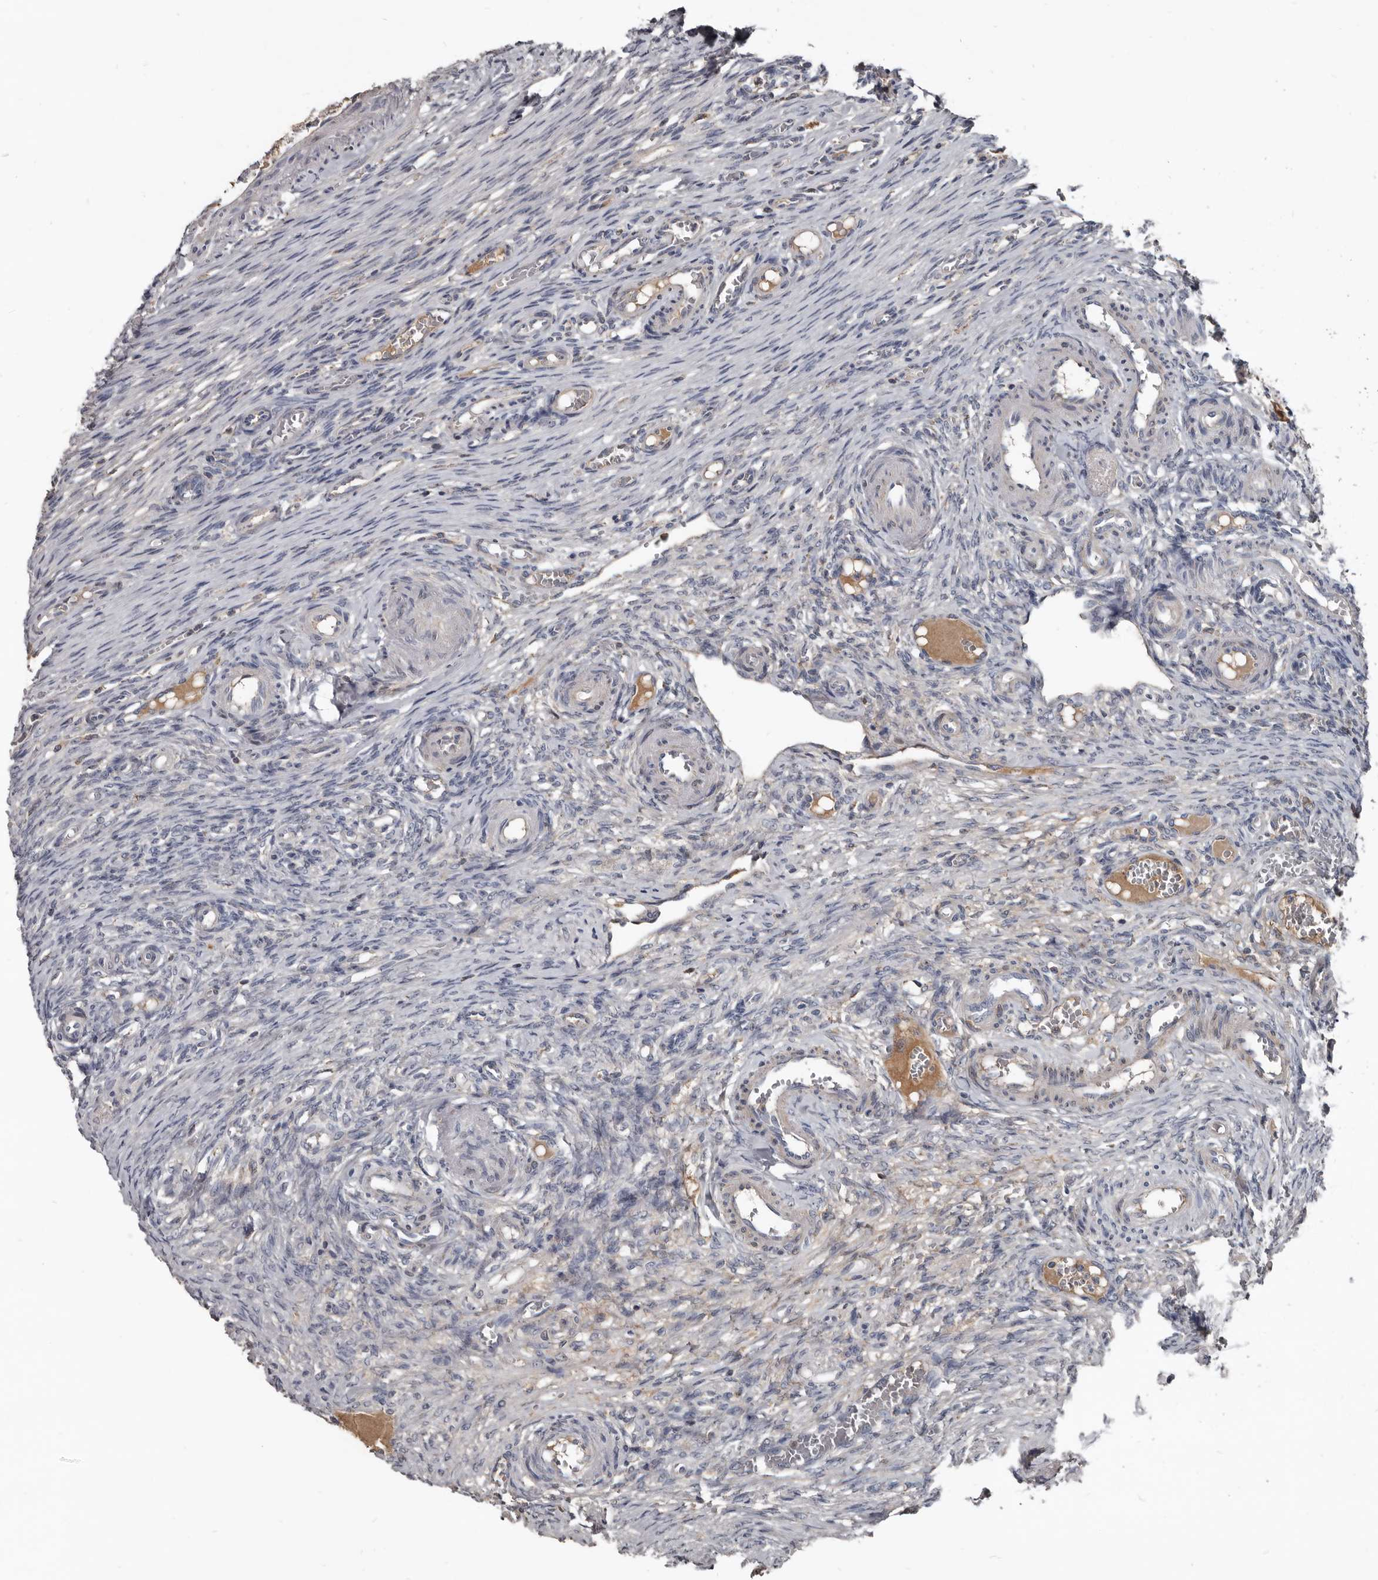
{"staining": {"intensity": "negative", "quantity": "none", "location": "none"}, "tissue": "ovary", "cell_type": "Ovarian stroma cells", "image_type": "normal", "snomed": [{"axis": "morphology", "description": "Adenocarcinoma, NOS"}, {"axis": "topography", "description": "Endometrium"}], "caption": "This is an immunohistochemistry histopathology image of normal human ovary. There is no positivity in ovarian stroma cells.", "gene": "GREB1", "patient": {"sex": "female", "age": 32}}